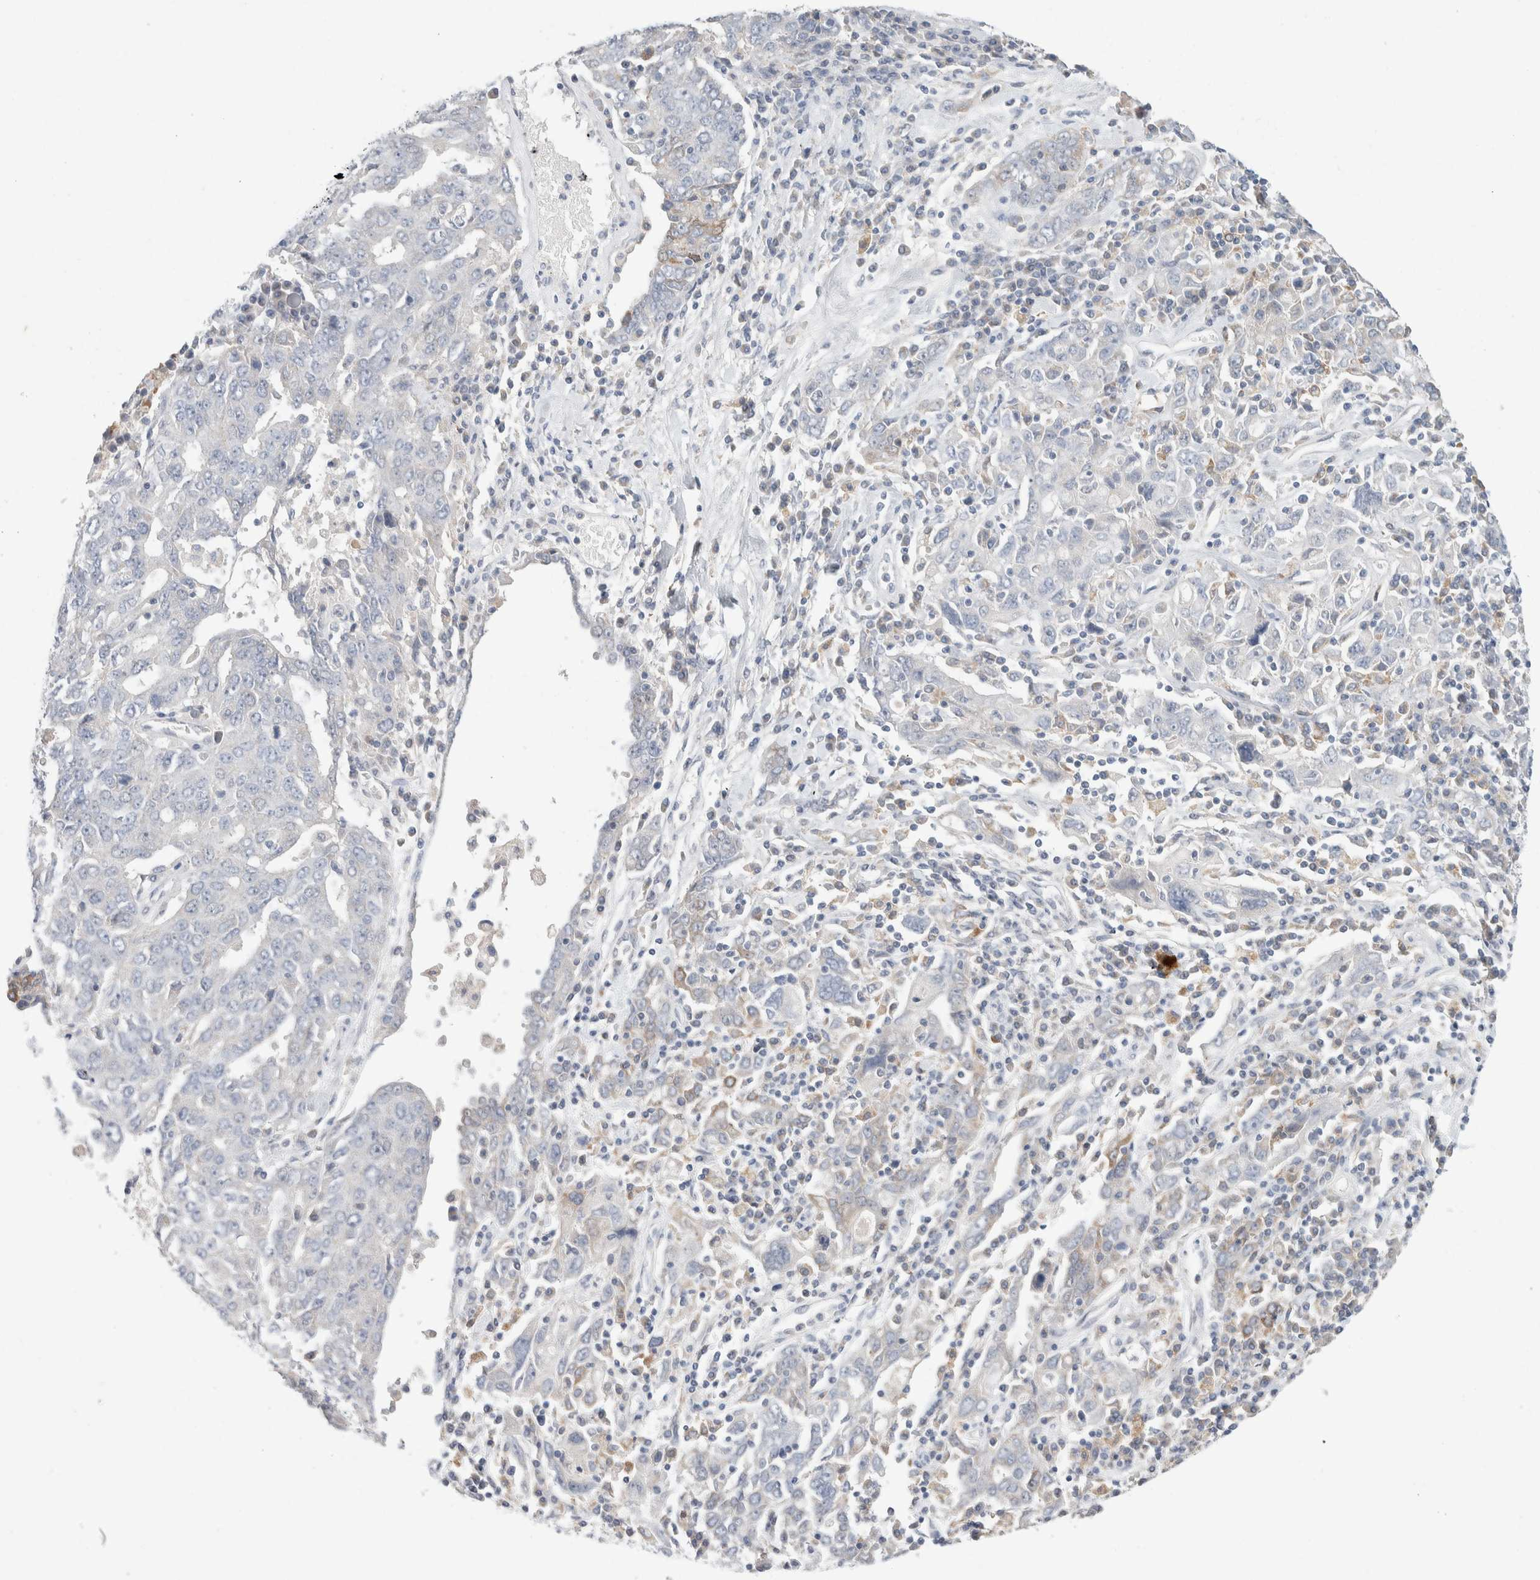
{"staining": {"intensity": "negative", "quantity": "none", "location": "none"}, "tissue": "ovarian cancer", "cell_type": "Tumor cells", "image_type": "cancer", "snomed": [{"axis": "morphology", "description": "Carcinoma, endometroid"}, {"axis": "topography", "description": "Ovary"}], "caption": "Immunohistochemistry (IHC) of human ovarian endometroid carcinoma reveals no staining in tumor cells.", "gene": "CMTM4", "patient": {"sex": "female", "age": 62}}